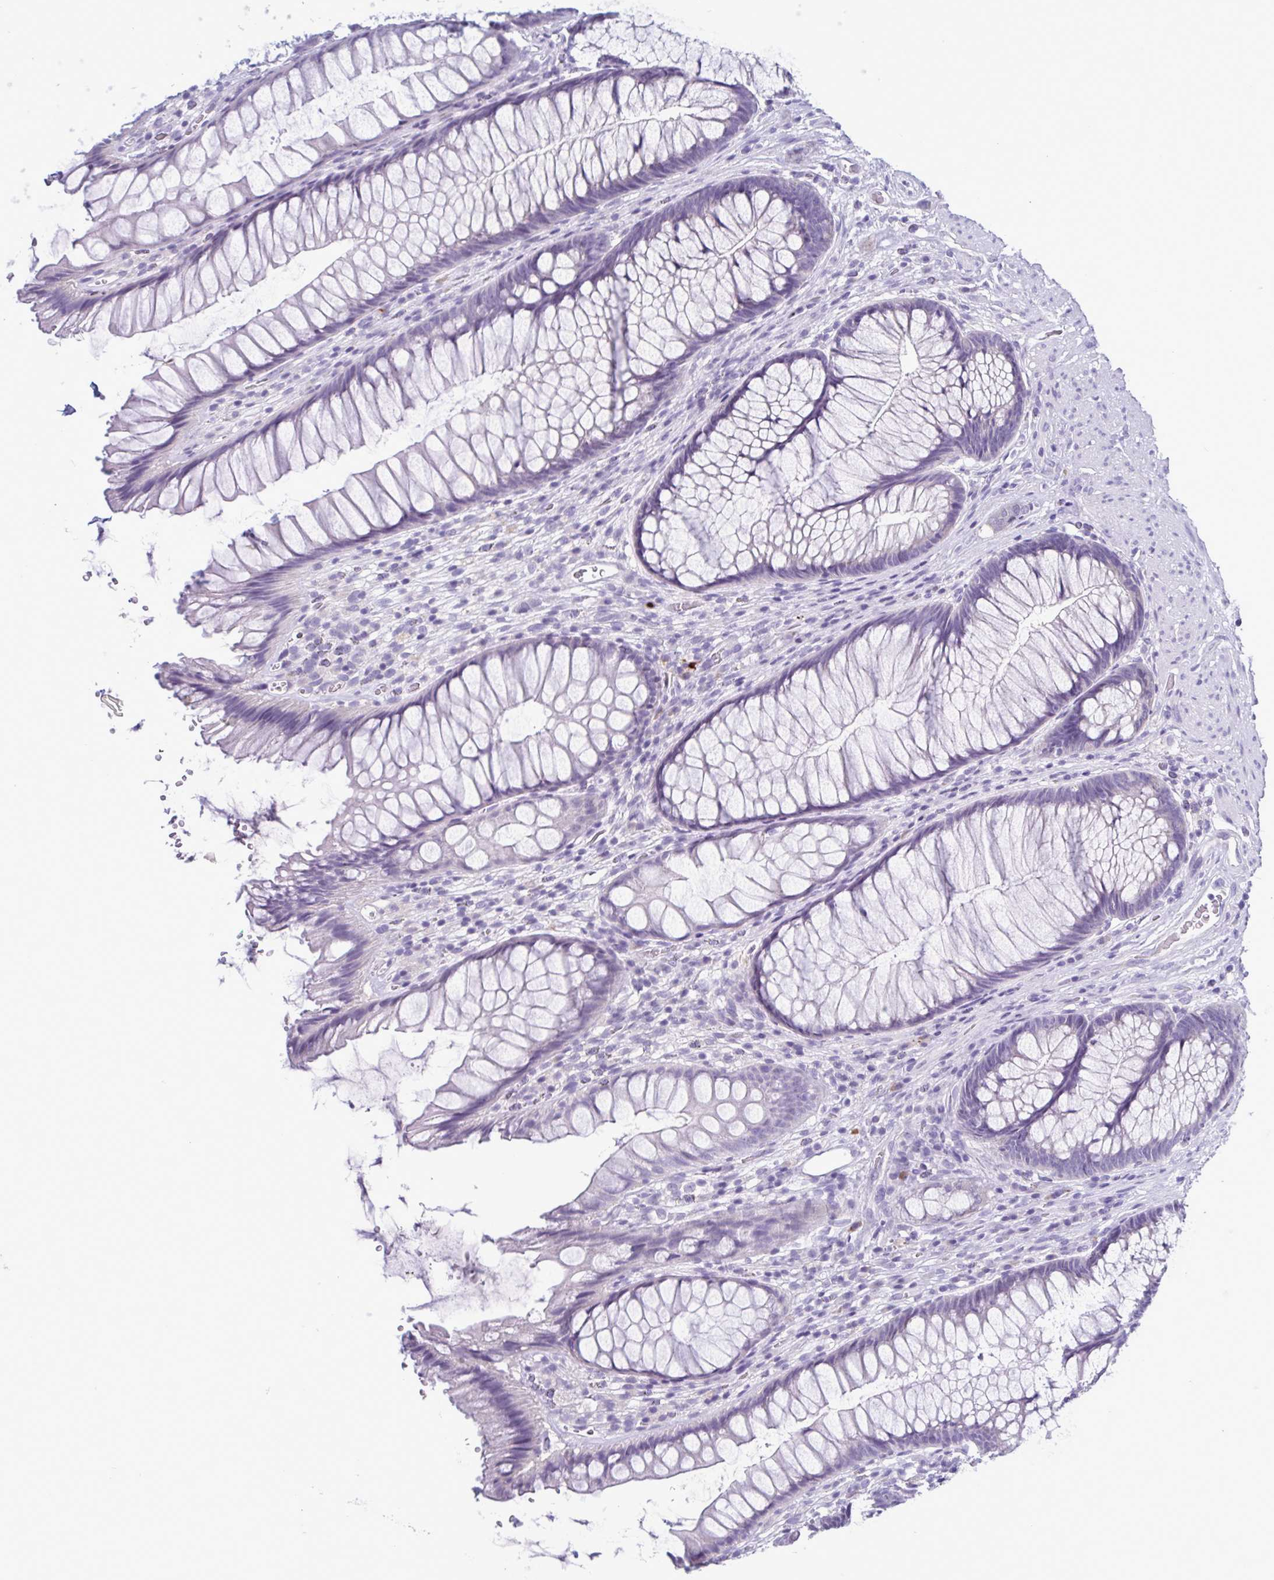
{"staining": {"intensity": "negative", "quantity": "none", "location": "none"}, "tissue": "rectum", "cell_type": "Glandular cells", "image_type": "normal", "snomed": [{"axis": "morphology", "description": "Normal tissue, NOS"}, {"axis": "topography", "description": "Rectum"}], "caption": "The photomicrograph displays no significant staining in glandular cells of rectum.", "gene": "INAFM1", "patient": {"sex": "male", "age": 53}}